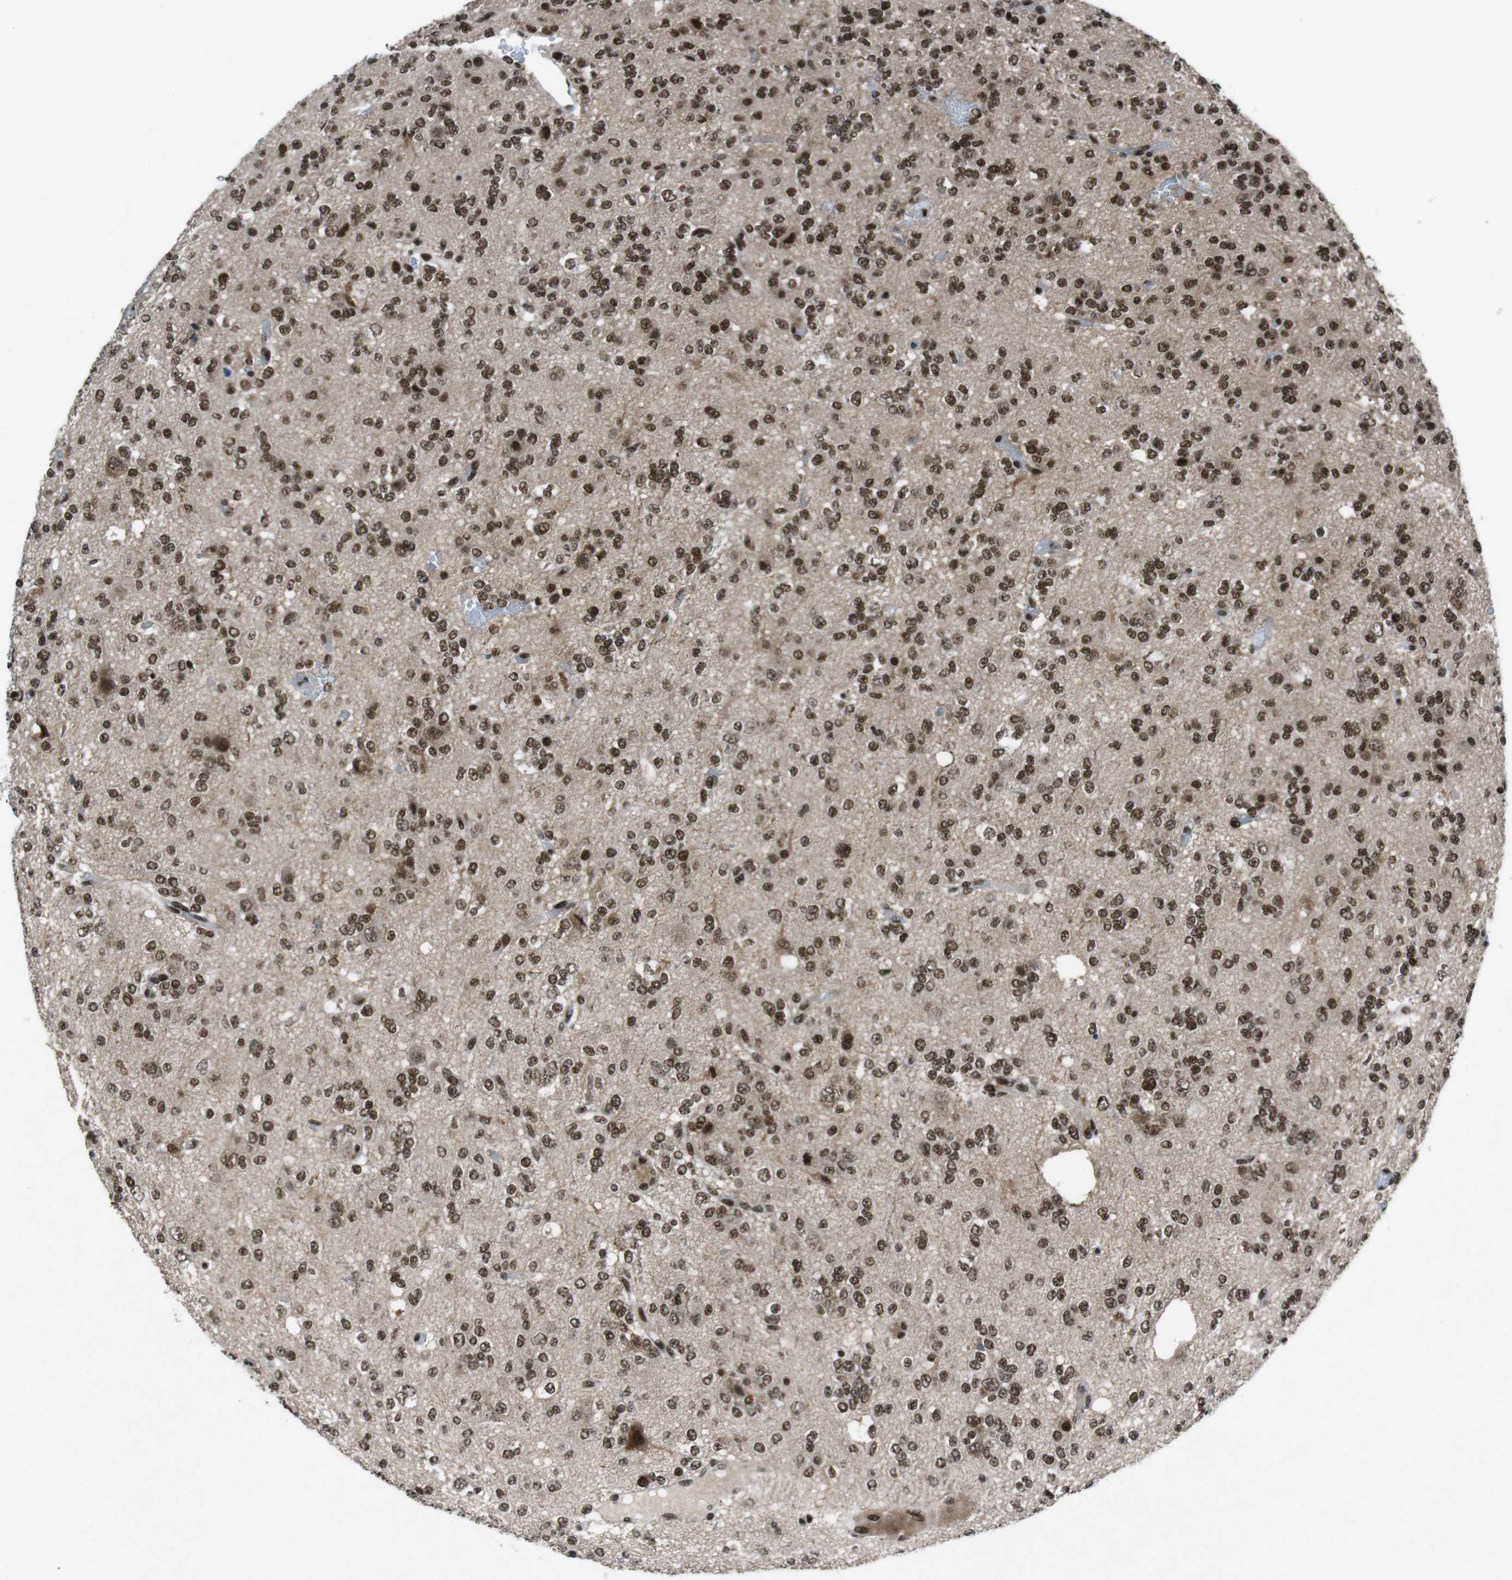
{"staining": {"intensity": "strong", "quantity": ">75%", "location": "nuclear"}, "tissue": "glioma", "cell_type": "Tumor cells", "image_type": "cancer", "snomed": [{"axis": "morphology", "description": "Glioma, malignant, Low grade"}, {"axis": "topography", "description": "Brain"}], "caption": "Immunohistochemical staining of malignant low-grade glioma reveals strong nuclear protein expression in approximately >75% of tumor cells.", "gene": "TAF1", "patient": {"sex": "male", "age": 38}}